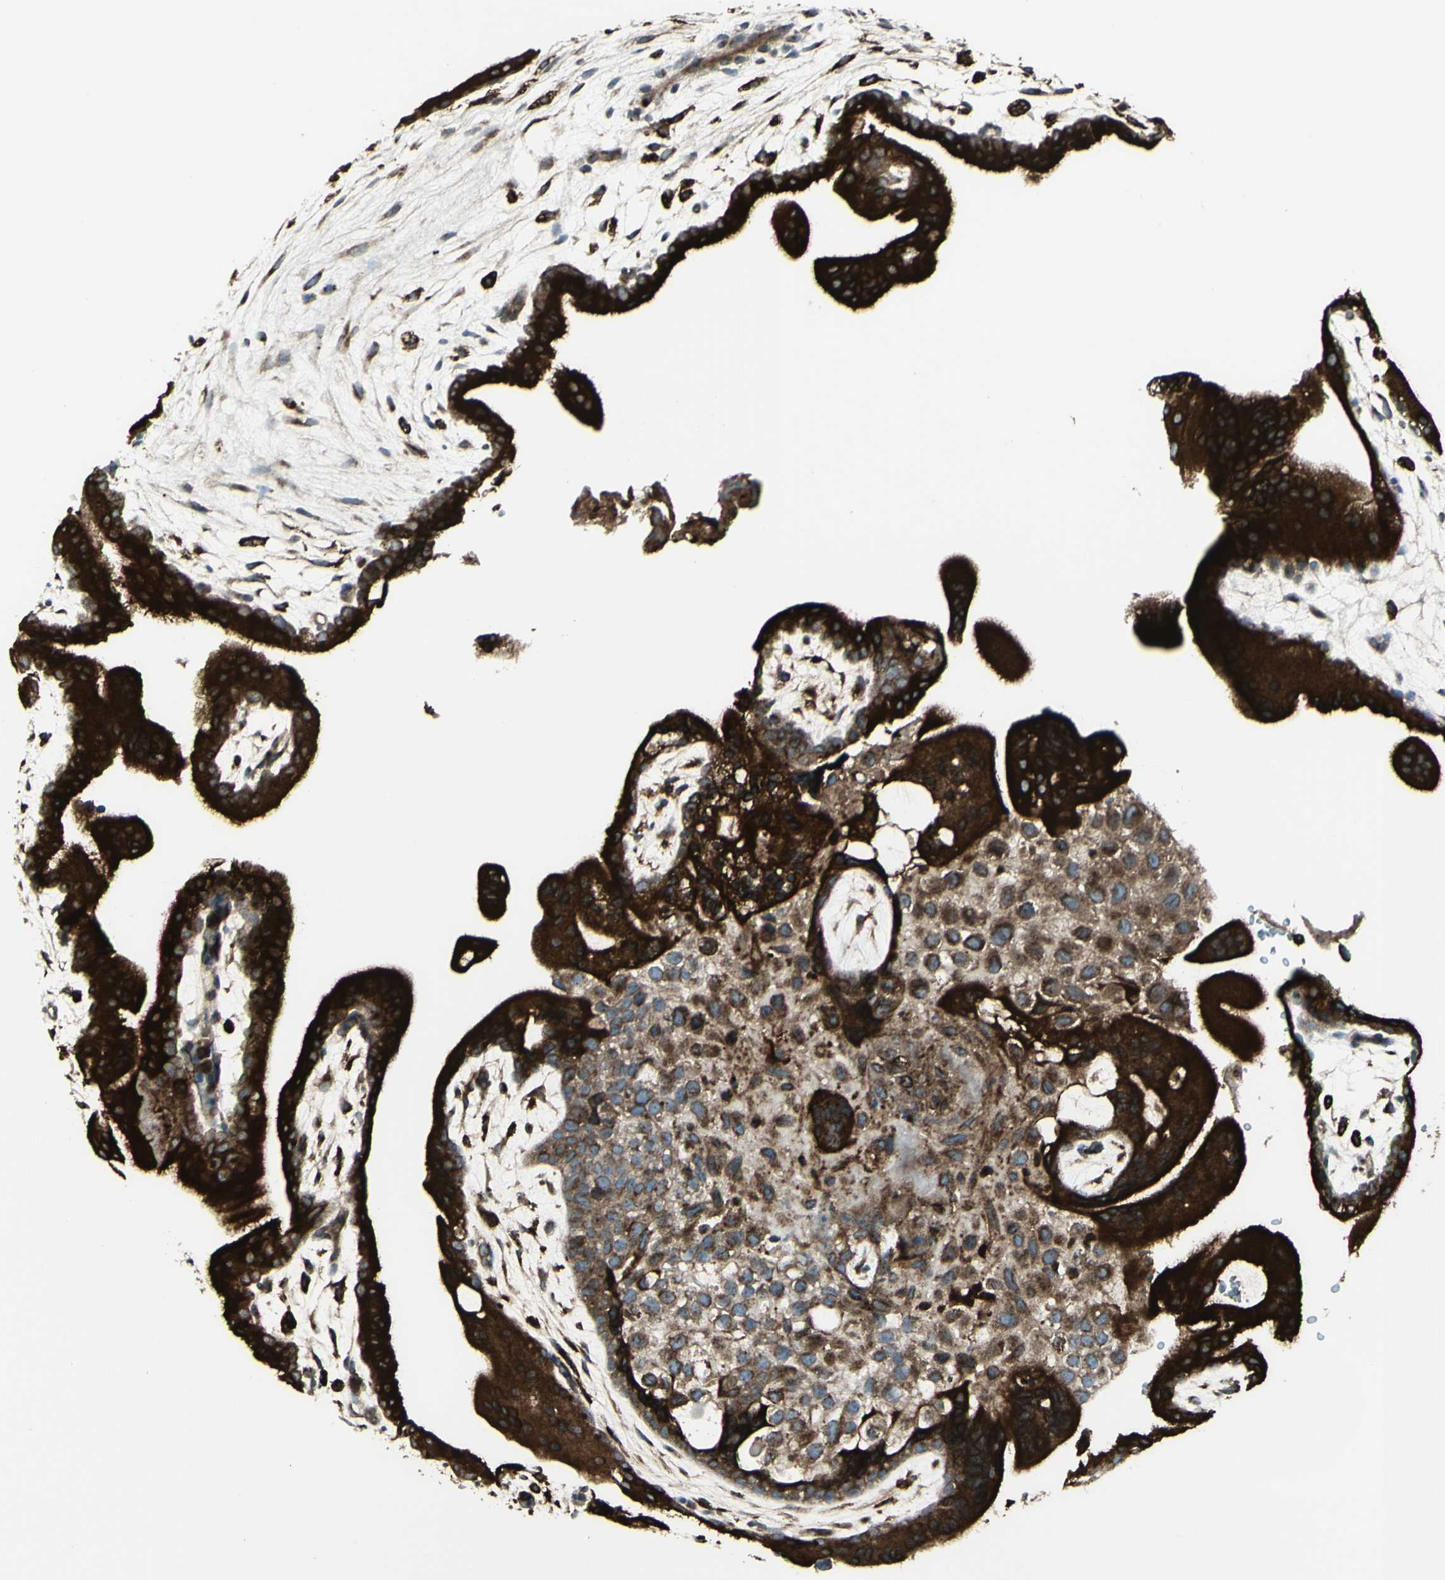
{"staining": {"intensity": "moderate", "quantity": ">75%", "location": "cytoplasmic/membranous"}, "tissue": "placenta", "cell_type": "Decidual cells", "image_type": "normal", "snomed": [{"axis": "morphology", "description": "Normal tissue, NOS"}, {"axis": "topography", "description": "Placenta"}], "caption": "This micrograph displays unremarkable placenta stained with immunohistochemistry to label a protein in brown. The cytoplasmic/membranous of decidual cells show moderate positivity for the protein. Nuclei are counter-stained blue.", "gene": "NAPA", "patient": {"sex": "female", "age": 35}}